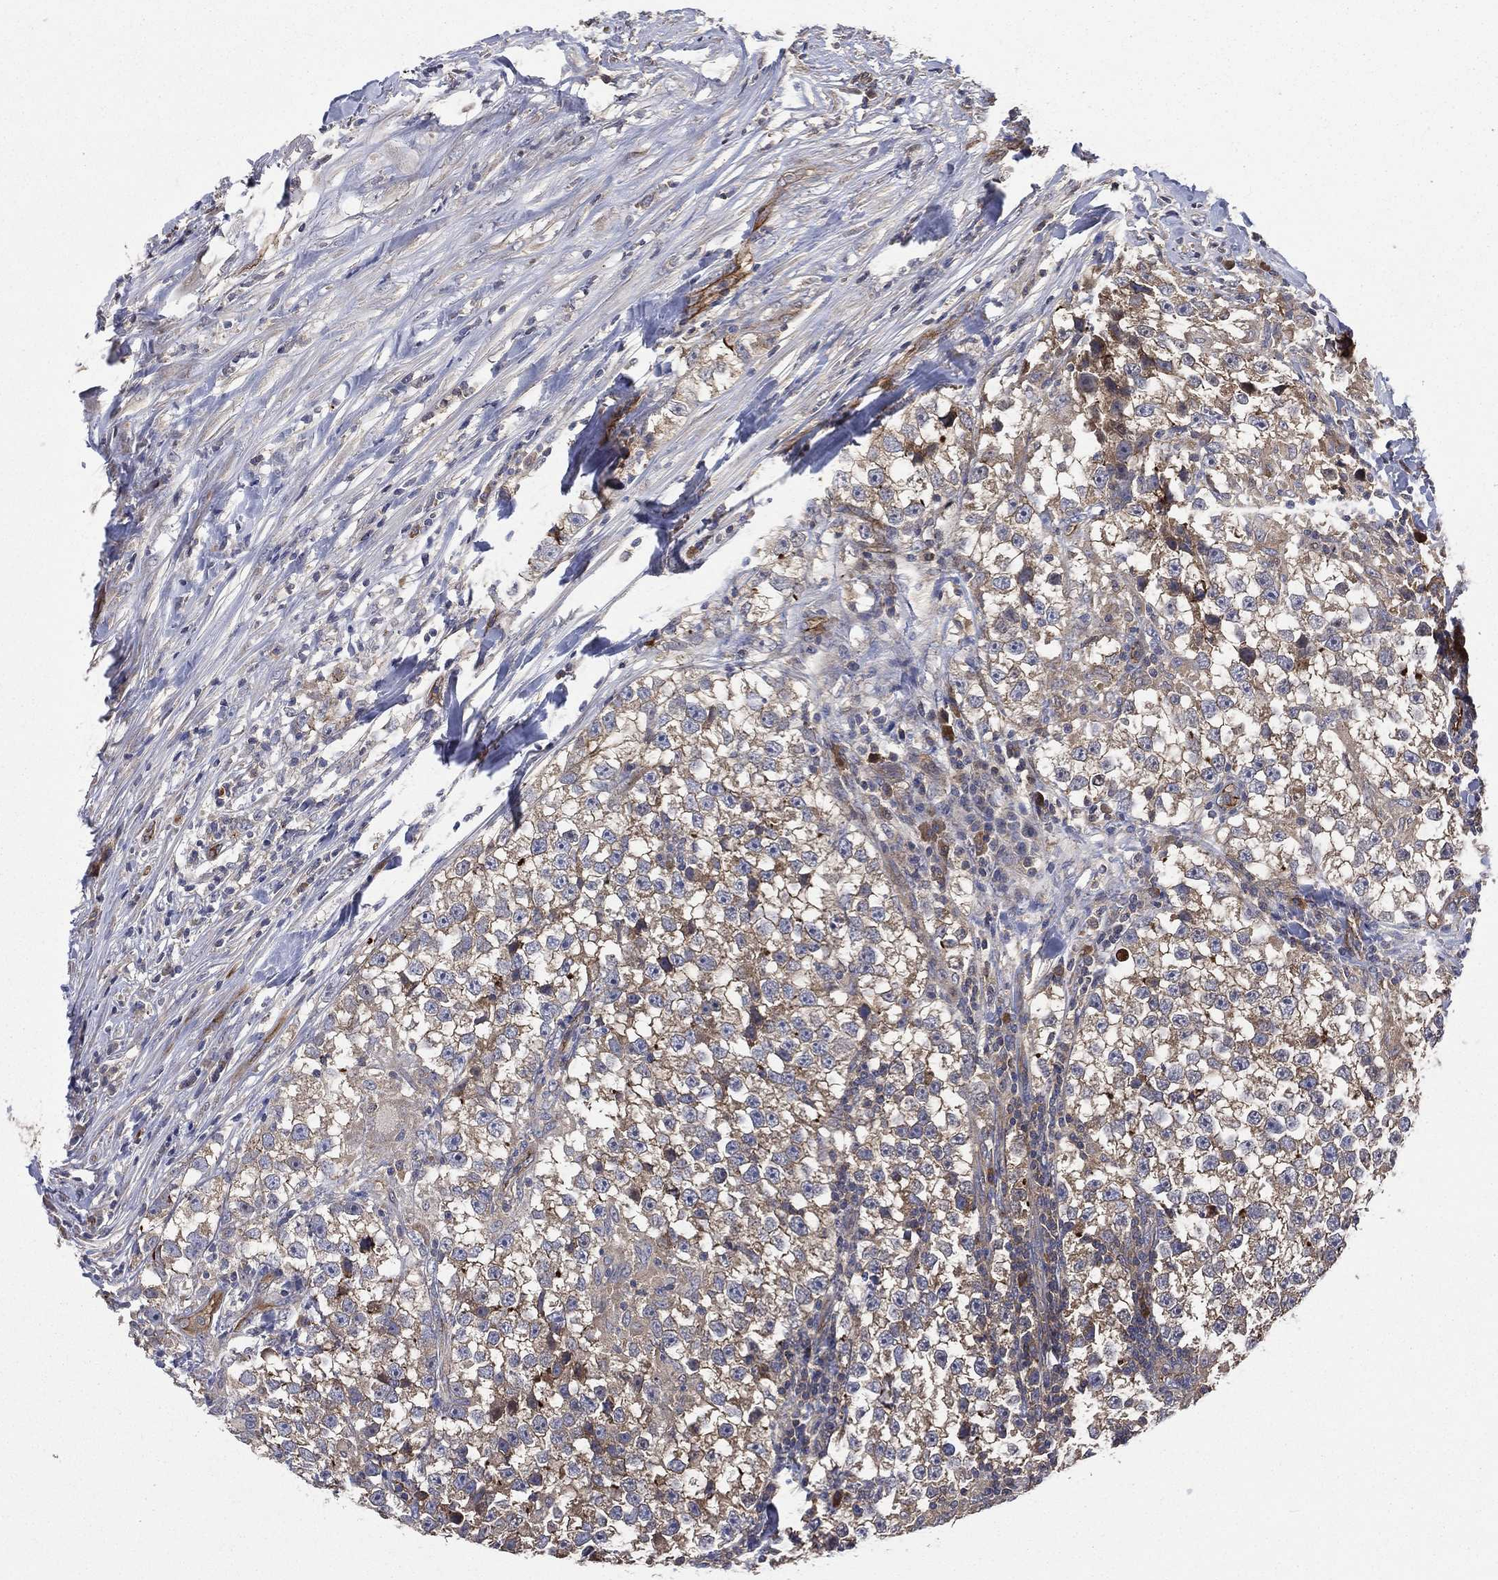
{"staining": {"intensity": "moderate", "quantity": "25%-75%", "location": "cytoplasmic/membranous"}, "tissue": "testis cancer", "cell_type": "Tumor cells", "image_type": "cancer", "snomed": [{"axis": "morphology", "description": "Seminoma, NOS"}, {"axis": "topography", "description": "Testis"}], "caption": "Human seminoma (testis) stained with a brown dye shows moderate cytoplasmic/membranous positive expression in about 25%-75% of tumor cells.", "gene": "SMPD3", "patient": {"sex": "male", "age": 46}}